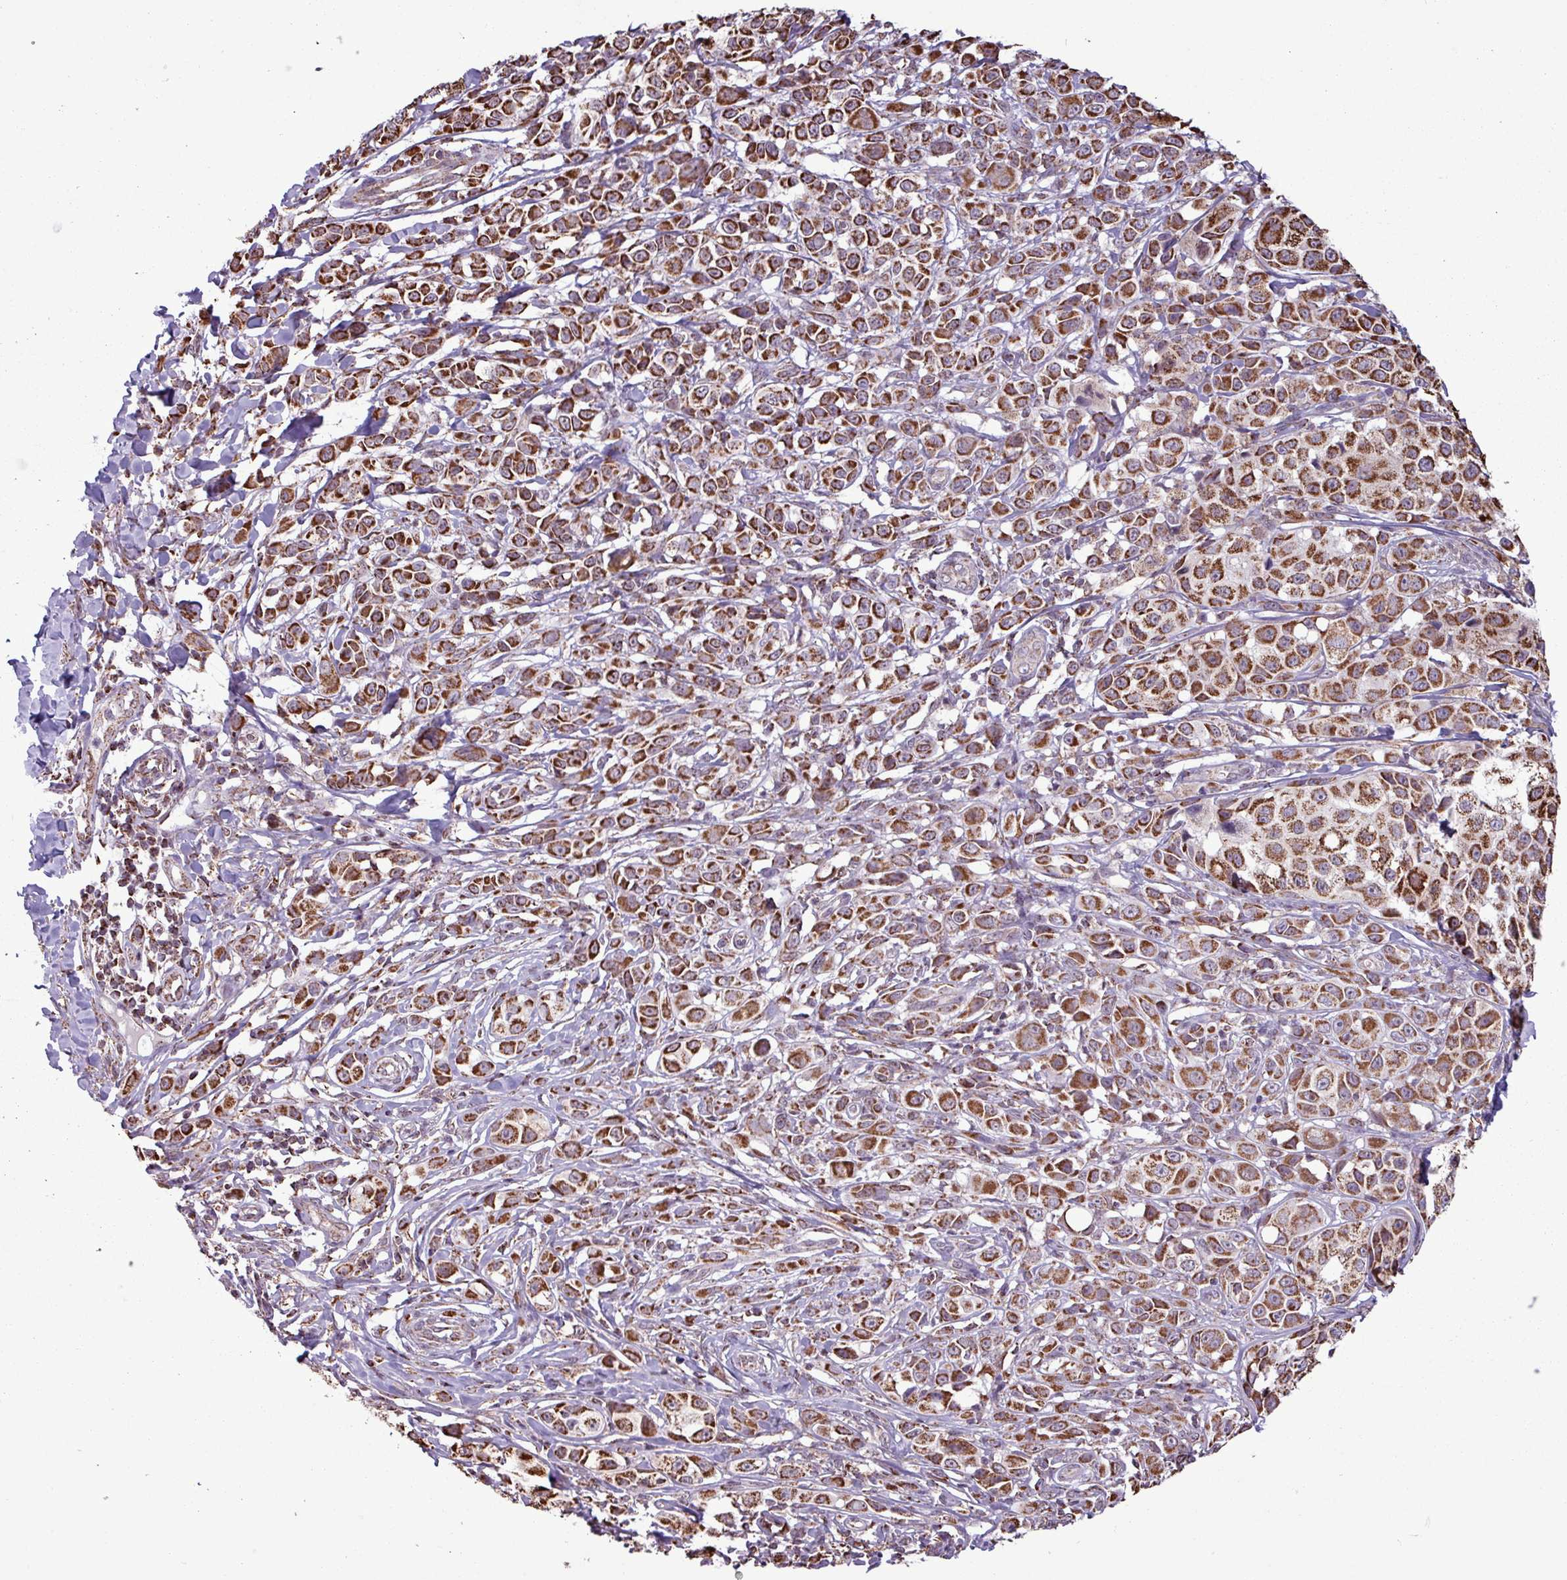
{"staining": {"intensity": "strong", "quantity": ">75%", "location": "cytoplasmic/membranous"}, "tissue": "melanoma", "cell_type": "Tumor cells", "image_type": "cancer", "snomed": [{"axis": "morphology", "description": "Malignant melanoma, NOS"}, {"axis": "topography", "description": "Skin"}], "caption": "Protein staining demonstrates strong cytoplasmic/membranous expression in about >75% of tumor cells in malignant melanoma.", "gene": "ALG8", "patient": {"sex": "male", "age": 39}}